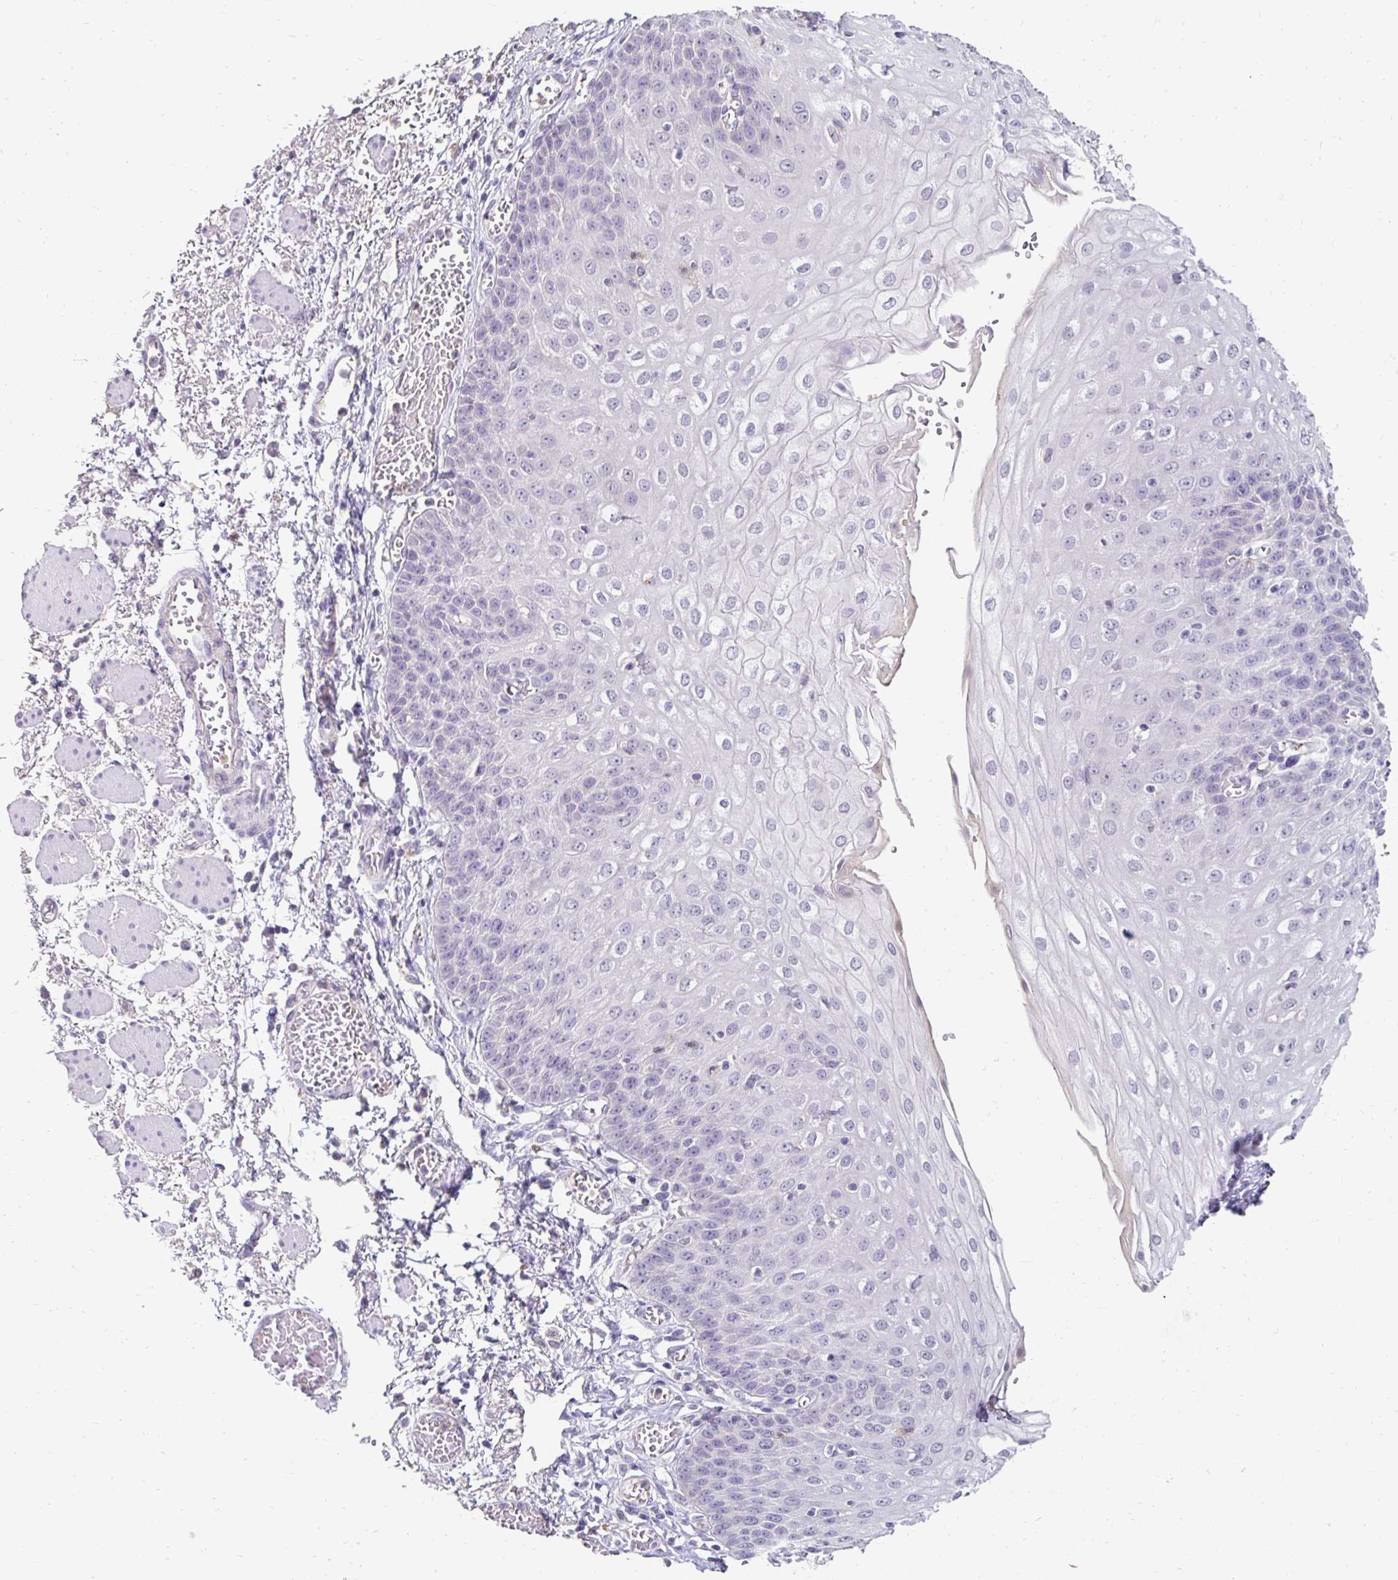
{"staining": {"intensity": "negative", "quantity": "none", "location": "none"}, "tissue": "esophagus", "cell_type": "Squamous epithelial cells", "image_type": "normal", "snomed": [{"axis": "morphology", "description": "Normal tissue, NOS"}, {"axis": "morphology", "description": "Adenocarcinoma, NOS"}, {"axis": "topography", "description": "Esophagus"}], "caption": "High power microscopy micrograph of an IHC image of normal esophagus, revealing no significant staining in squamous epithelial cells.", "gene": "GK2", "patient": {"sex": "male", "age": 81}}